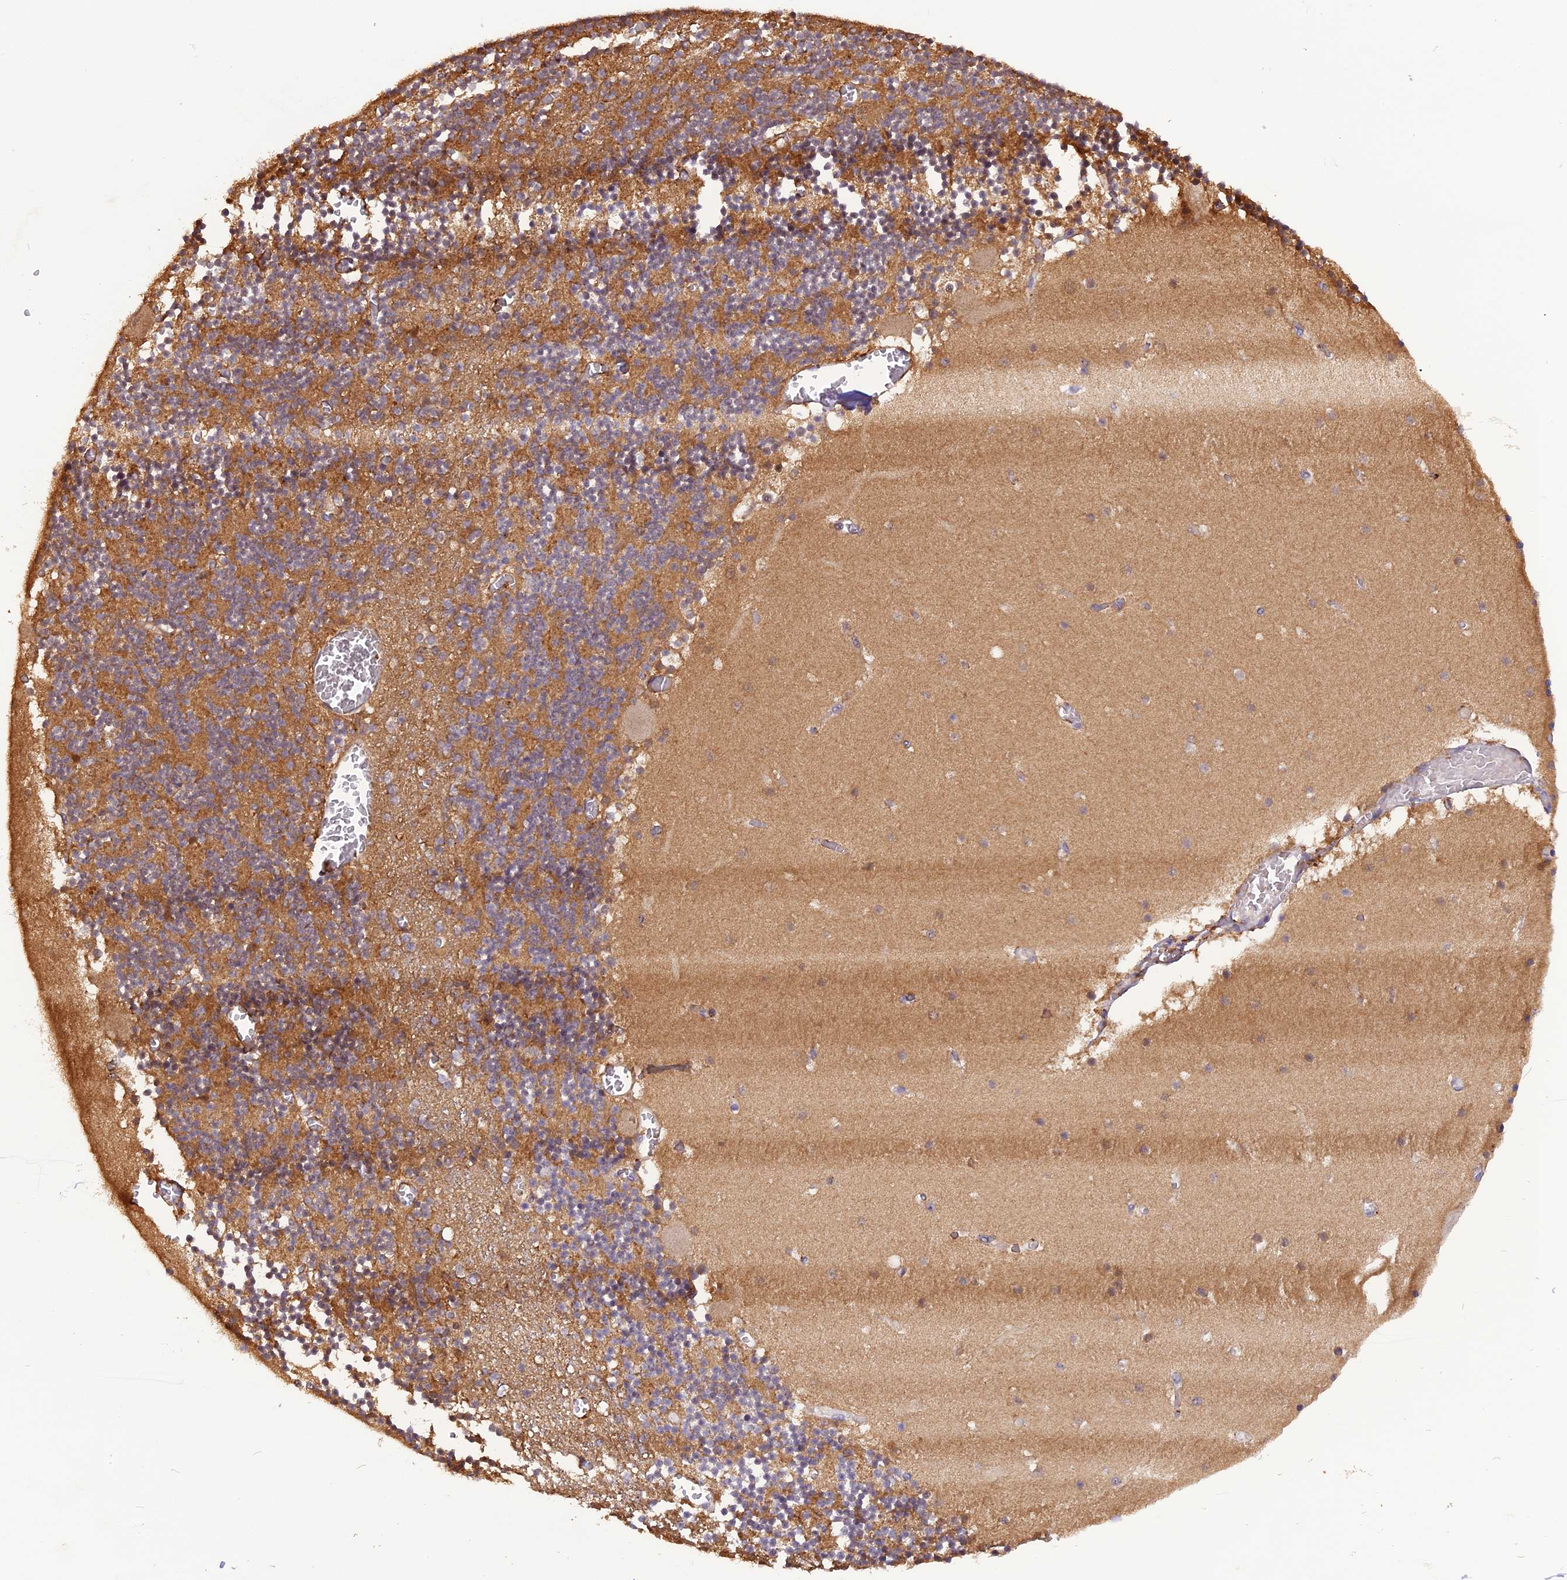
{"staining": {"intensity": "moderate", "quantity": ">75%", "location": "cytoplasmic/membranous"}, "tissue": "cerebellum", "cell_type": "Cells in granular layer", "image_type": "normal", "snomed": [{"axis": "morphology", "description": "Normal tissue, NOS"}, {"axis": "topography", "description": "Cerebellum"}], "caption": "This image shows immunohistochemistry (IHC) staining of normal cerebellum, with medium moderate cytoplasmic/membranous expression in about >75% of cells in granular layer.", "gene": "STOML1", "patient": {"sex": "female", "age": 28}}